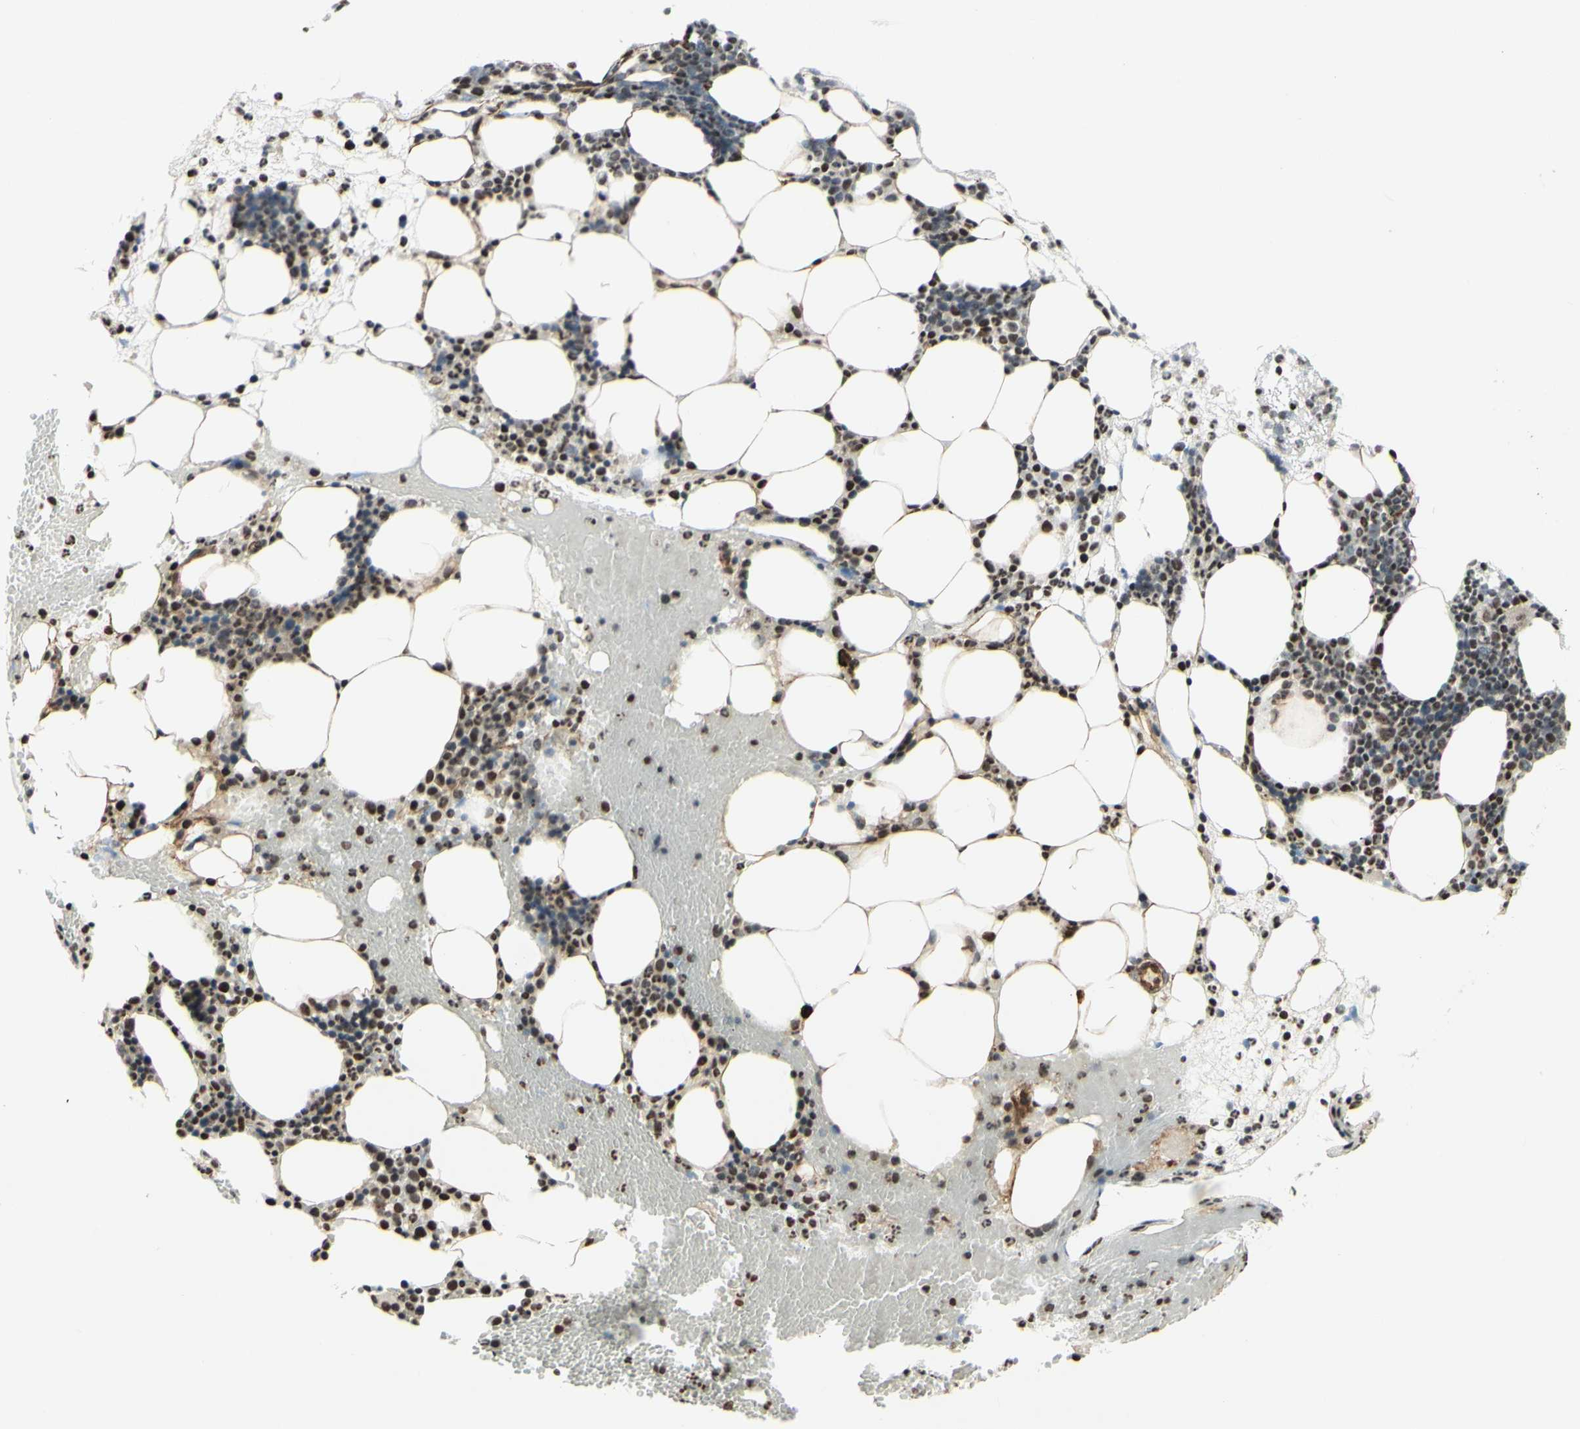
{"staining": {"intensity": "strong", "quantity": ">75%", "location": "nuclear"}, "tissue": "bone marrow", "cell_type": "Hematopoietic cells", "image_type": "normal", "snomed": [{"axis": "morphology", "description": "Normal tissue, NOS"}, {"axis": "morphology", "description": "Inflammation, NOS"}, {"axis": "topography", "description": "Bone marrow"}], "caption": "Immunohistochemical staining of unremarkable human bone marrow exhibits strong nuclear protein positivity in approximately >75% of hematopoietic cells.", "gene": "ZMYM6", "patient": {"sex": "female", "age": 79}}